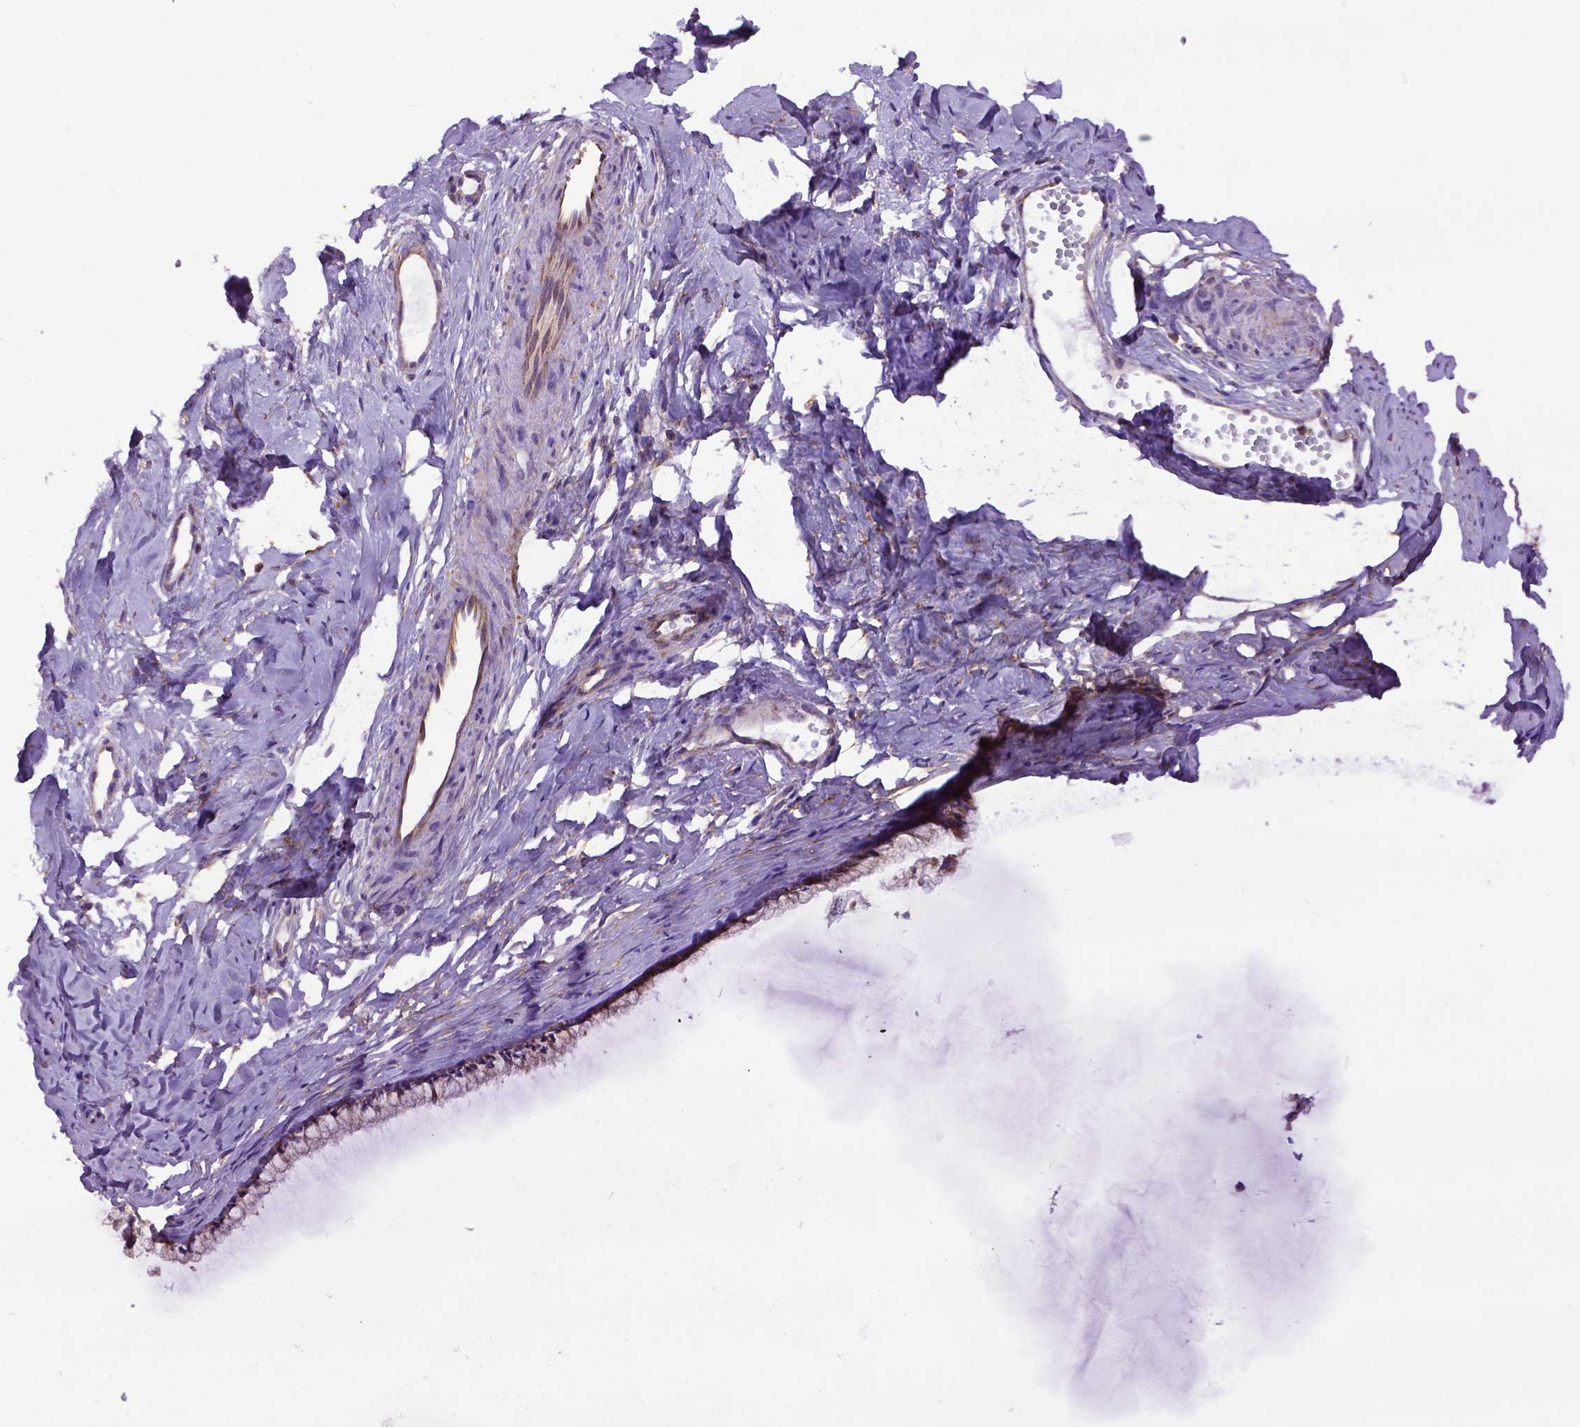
{"staining": {"intensity": "moderate", "quantity": "25%-75%", "location": "cytoplasmic/membranous"}, "tissue": "cervix", "cell_type": "Glandular cells", "image_type": "normal", "snomed": [{"axis": "morphology", "description": "Normal tissue, NOS"}, {"axis": "topography", "description": "Cervix"}], "caption": "Cervix stained with DAB (3,3'-diaminobenzidine) IHC shows medium levels of moderate cytoplasmic/membranous positivity in approximately 25%-75% of glandular cells. (DAB IHC with brightfield microscopy, high magnification).", "gene": "MVP", "patient": {"sex": "female", "age": 40}}